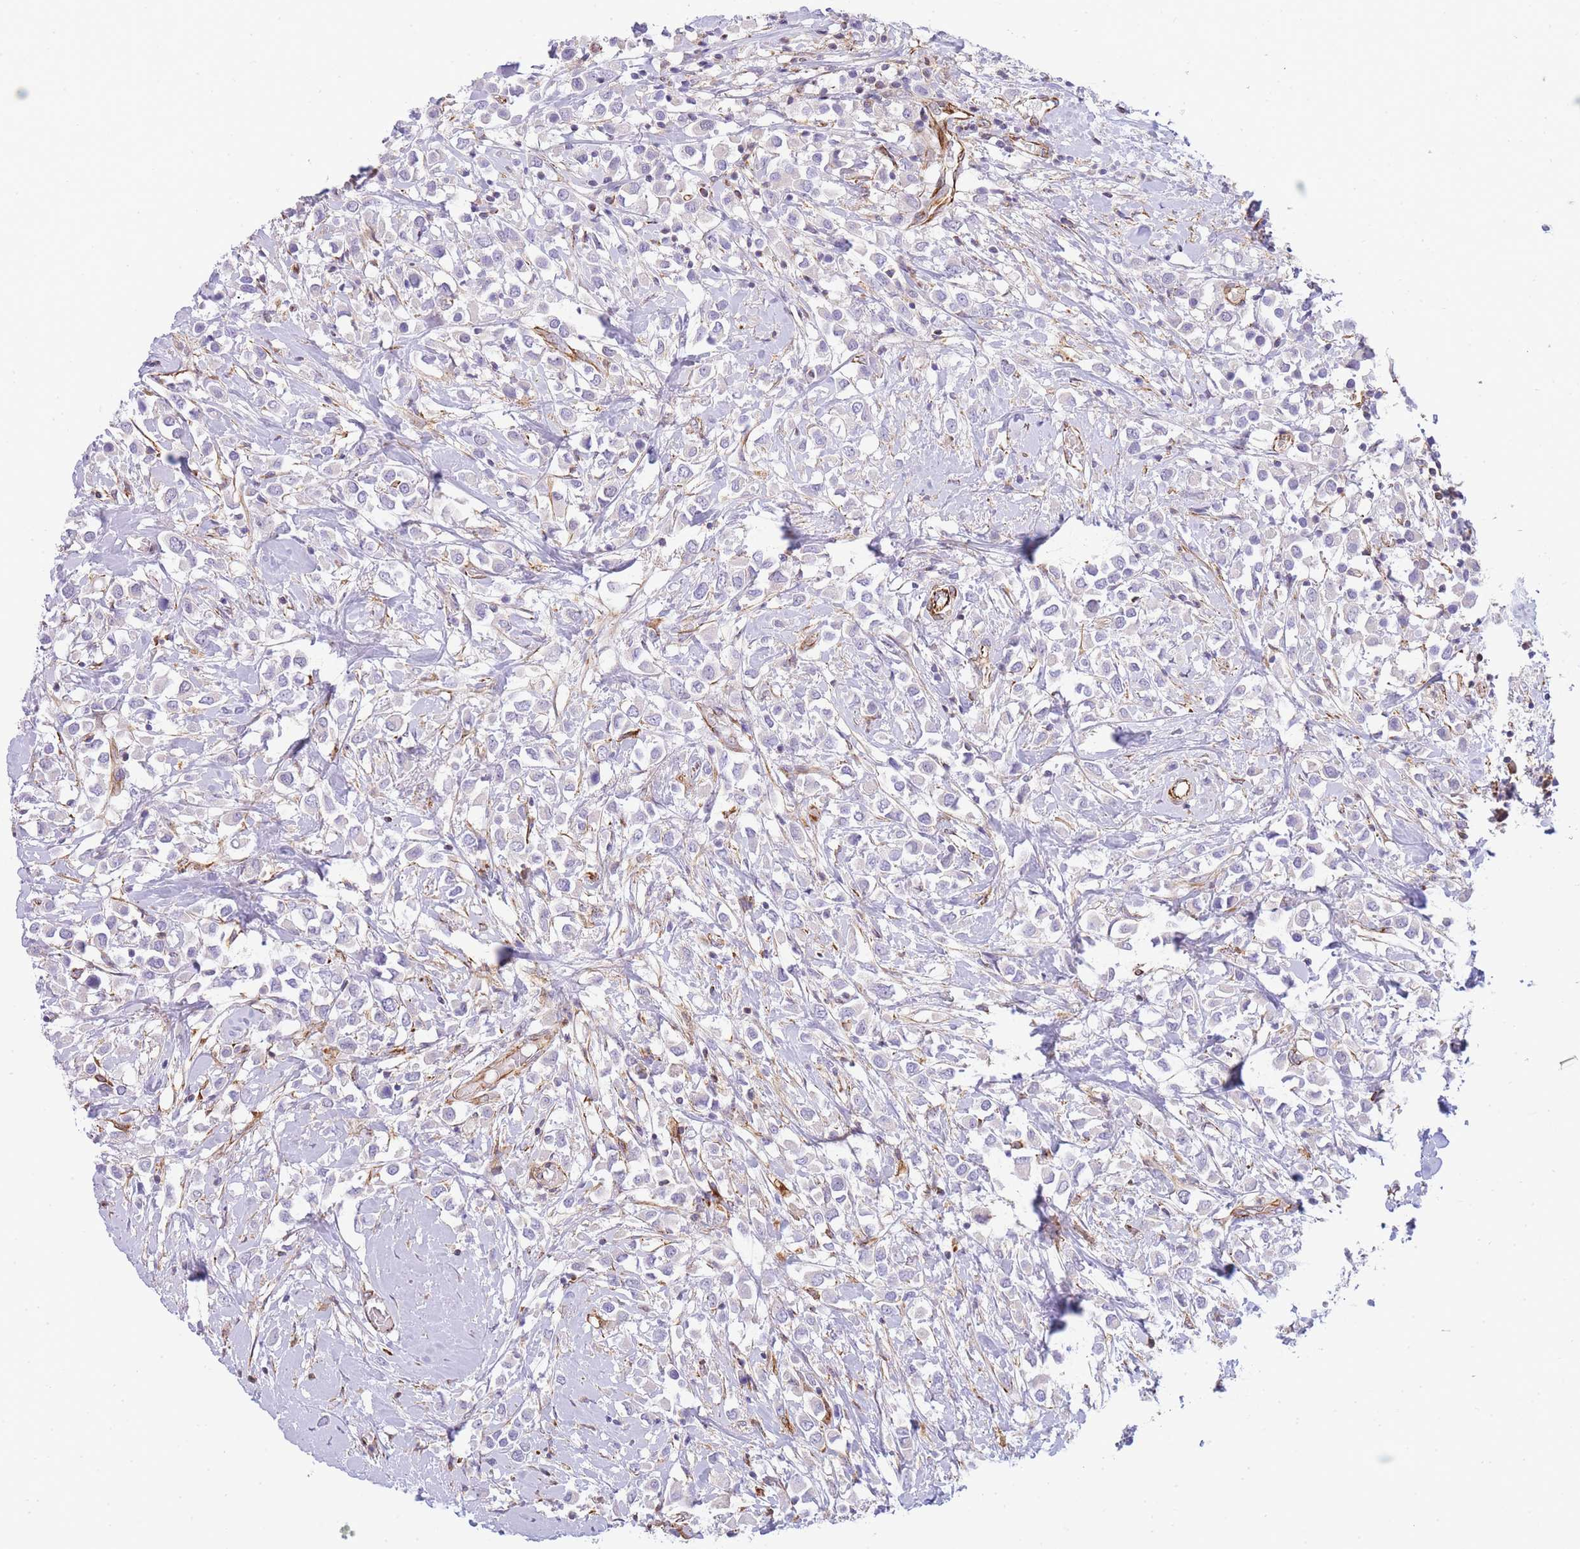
{"staining": {"intensity": "negative", "quantity": "none", "location": "none"}, "tissue": "breast cancer", "cell_type": "Tumor cells", "image_type": "cancer", "snomed": [{"axis": "morphology", "description": "Duct carcinoma"}, {"axis": "topography", "description": "Breast"}], "caption": "Immunohistochemical staining of human breast cancer demonstrates no significant positivity in tumor cells.", "gene": "ECPAS", "patient": {"sex": "female", "age": 61}}